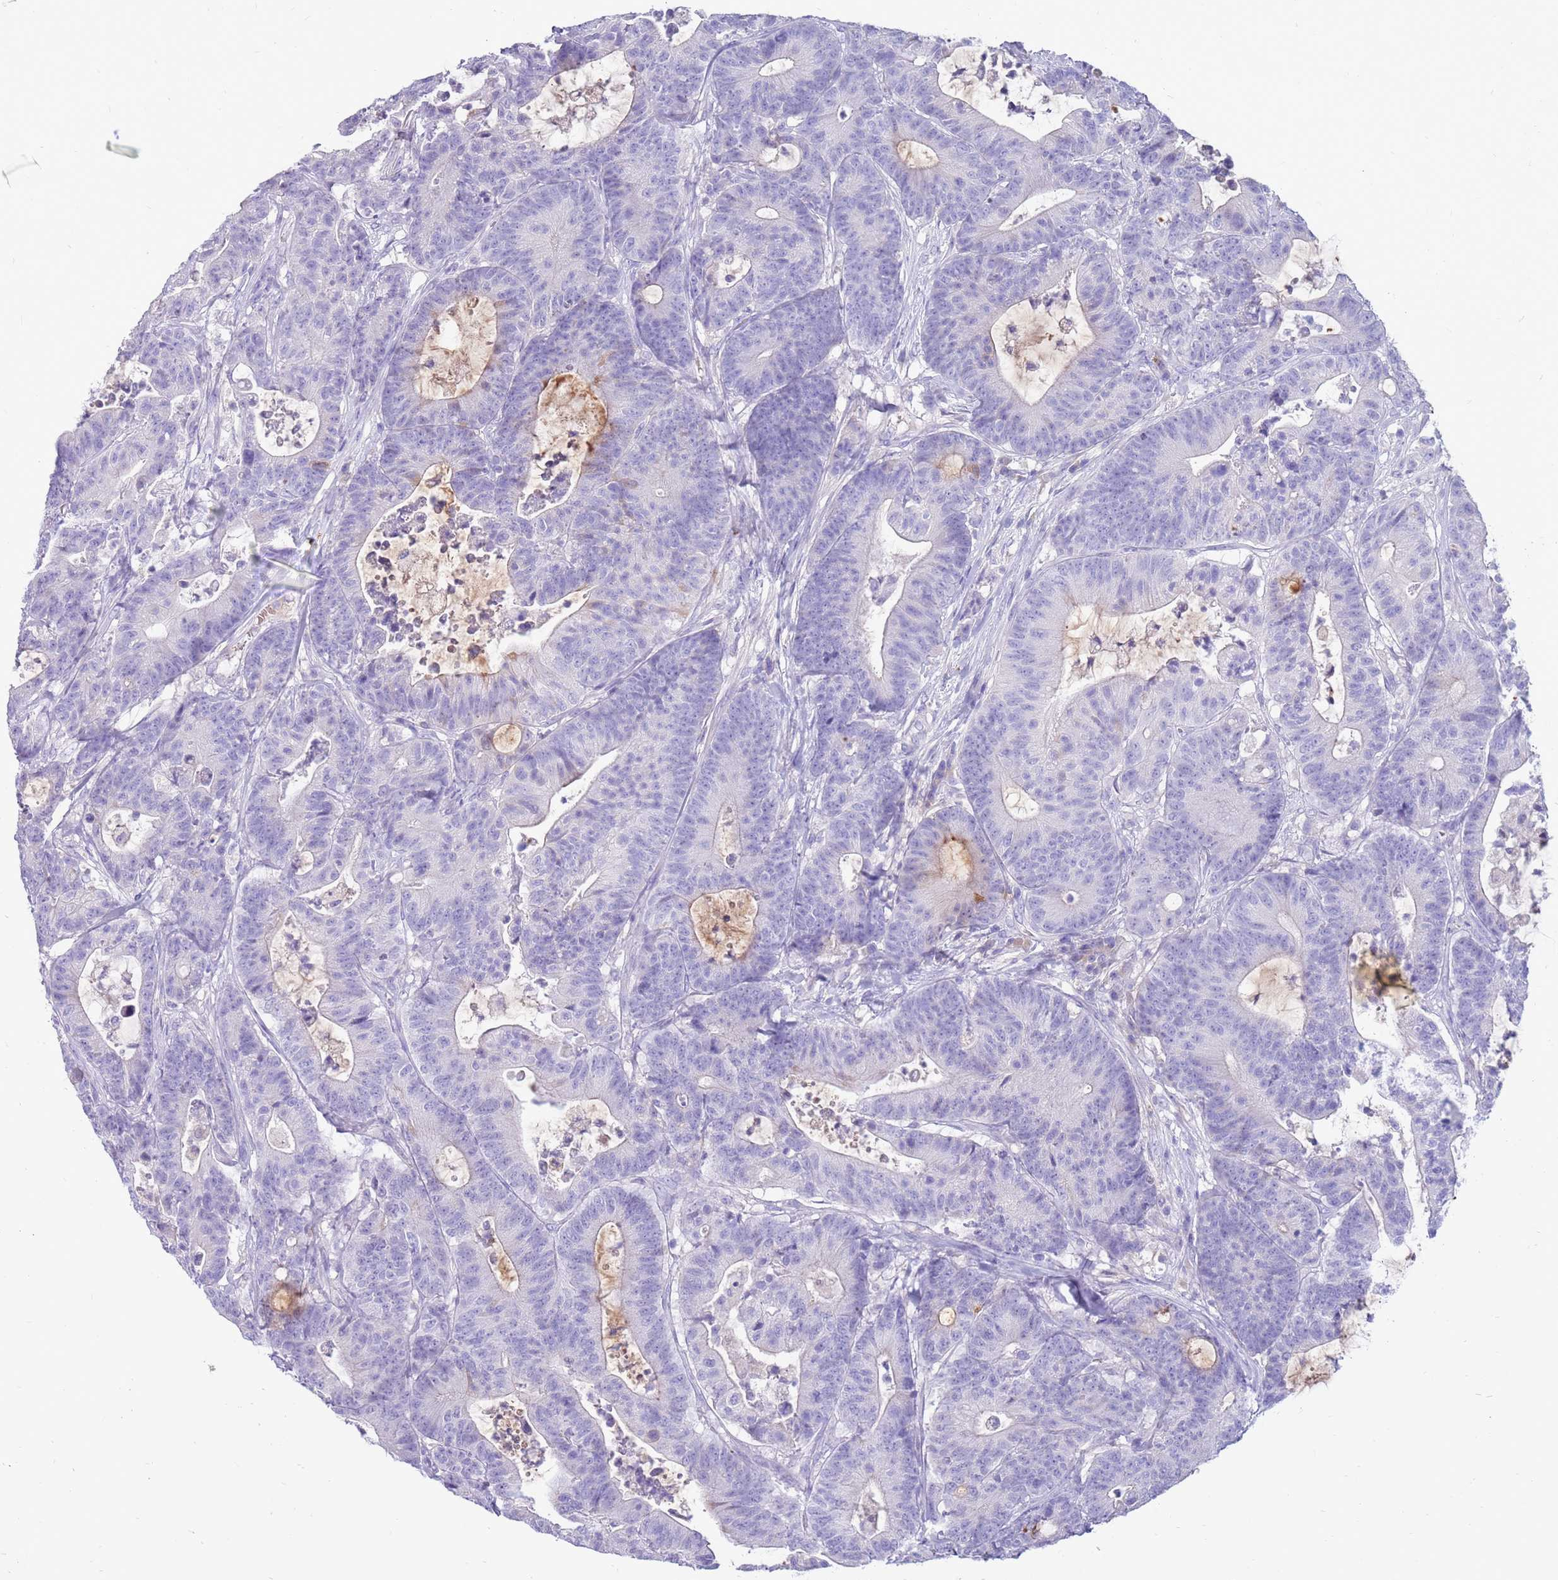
{"staining": {"intensity": "negative", "quantity": "none", "location": "none"}, "tissue": "colorectal cancer", "cell_type": "Tumor cells", "image_type": "cancer", "snomed": [{"axis": "morphology", "description": "Adenocarcinoma, NOS"}, {"axis": "topography", "description": "Colon"}], "caption": "This photomicrograph is of adenocarcinoma (colorectal) stained with immunohistochemistry to label a protein in brown with the nuclei are counter-stained blue. There is no expression in tumor cells.", "gene": "EVPLL", "patient": {"sex": "female", "age": 84}}